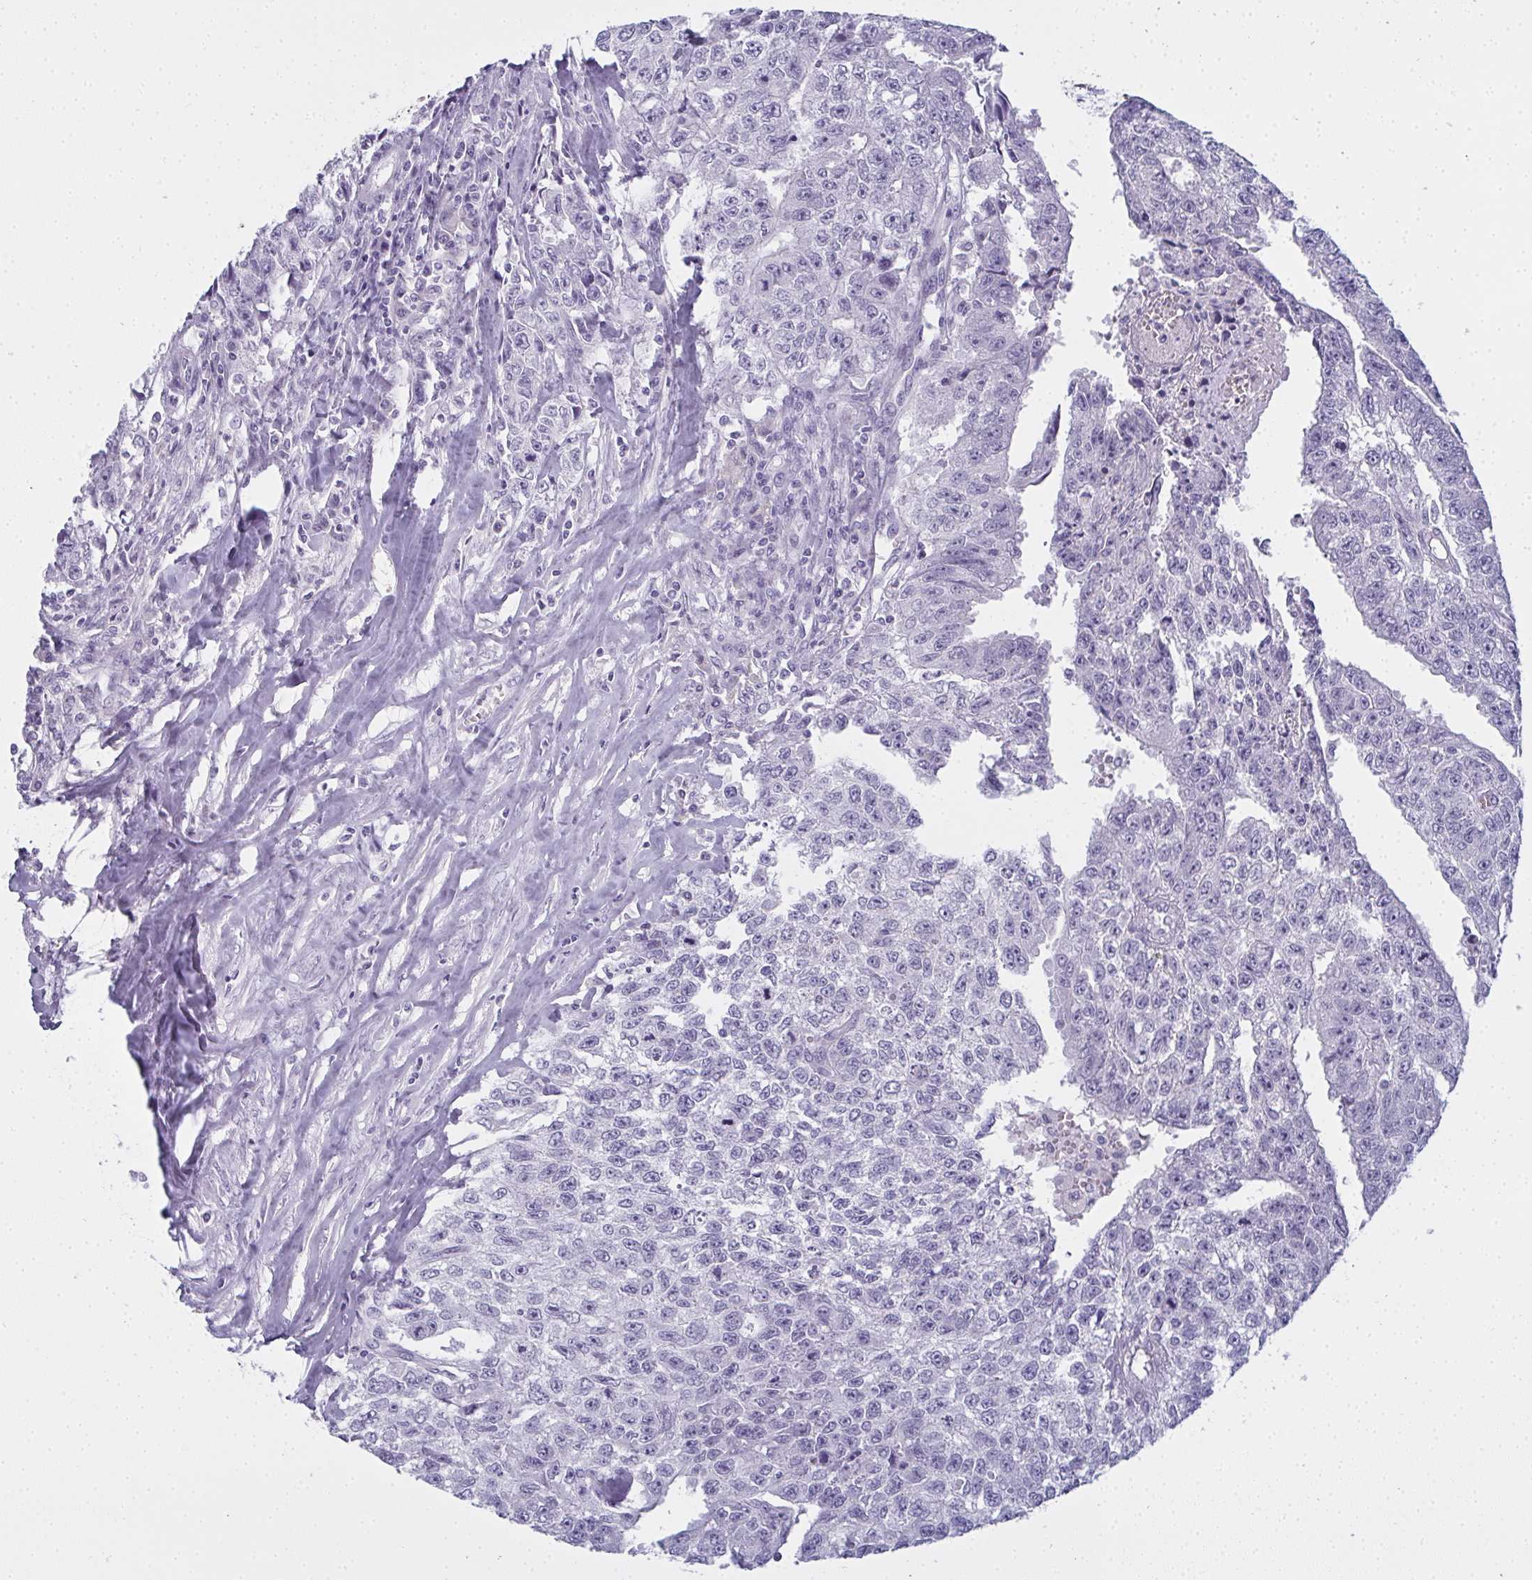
{"staining": {"intensity": "negative", "quantity": "none", "location": "none"}, "tissue": "testis cancer", "cell_type": "Tumor cells", "image_type": "cancer", "snomed": [{"axis": "morphology", "description": "Carcinoma, Embryonal, NOS"}, {"axis": "morphology", "description": "Teratoma, malignant, NOS"}, {"axis": "topography", "description": "Testis"}], "caption": "The histopathology image shows no significant positivity in tumor cells of embryonal carcinoma (testis).", "gene": "SLC36A2", "patient": {"sex": "male", "age": 24}}